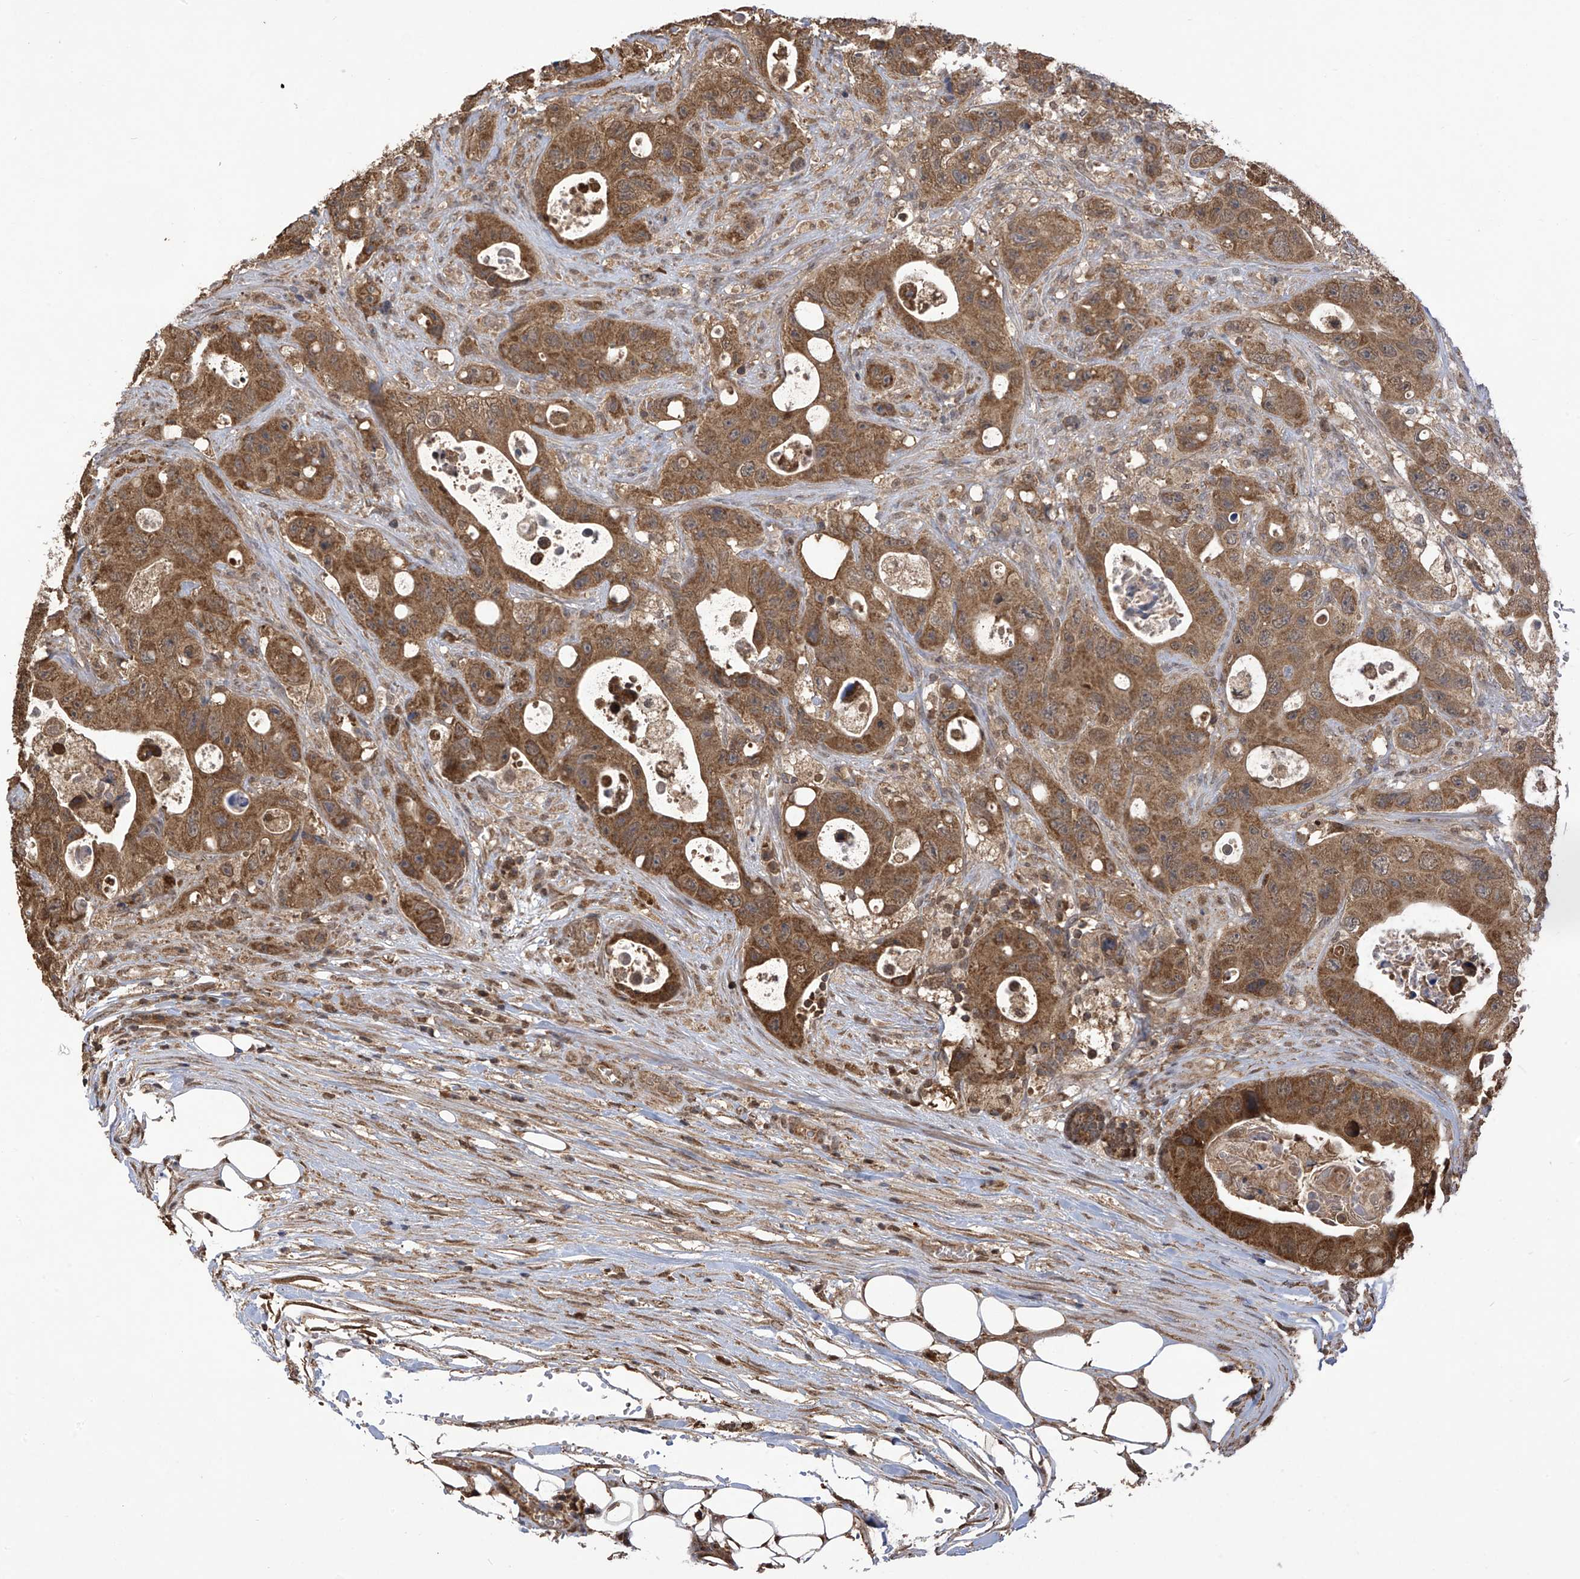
{"staining": {"intensity": "moderate", "quantity": ">75%", "location": "cytoplasmic/membranous"}, "tissue": "colorectal cancer", "cell_type": "Tumor cells", "image_type": "cancer", "snomed": [{"axis": "morphology", "description": "Adenocarcinoma, NOS"}, {"axis": "topography", "description": "Colon"}], "caption": "Human colorectal adenocarcinoma stained for a protein (brown) shows moderate cytoplasmic/membranous positive expression in approximately >75% of tumor cells.", "gene": "PNPT1", "patient": {"sex": "female", "age": 46}}